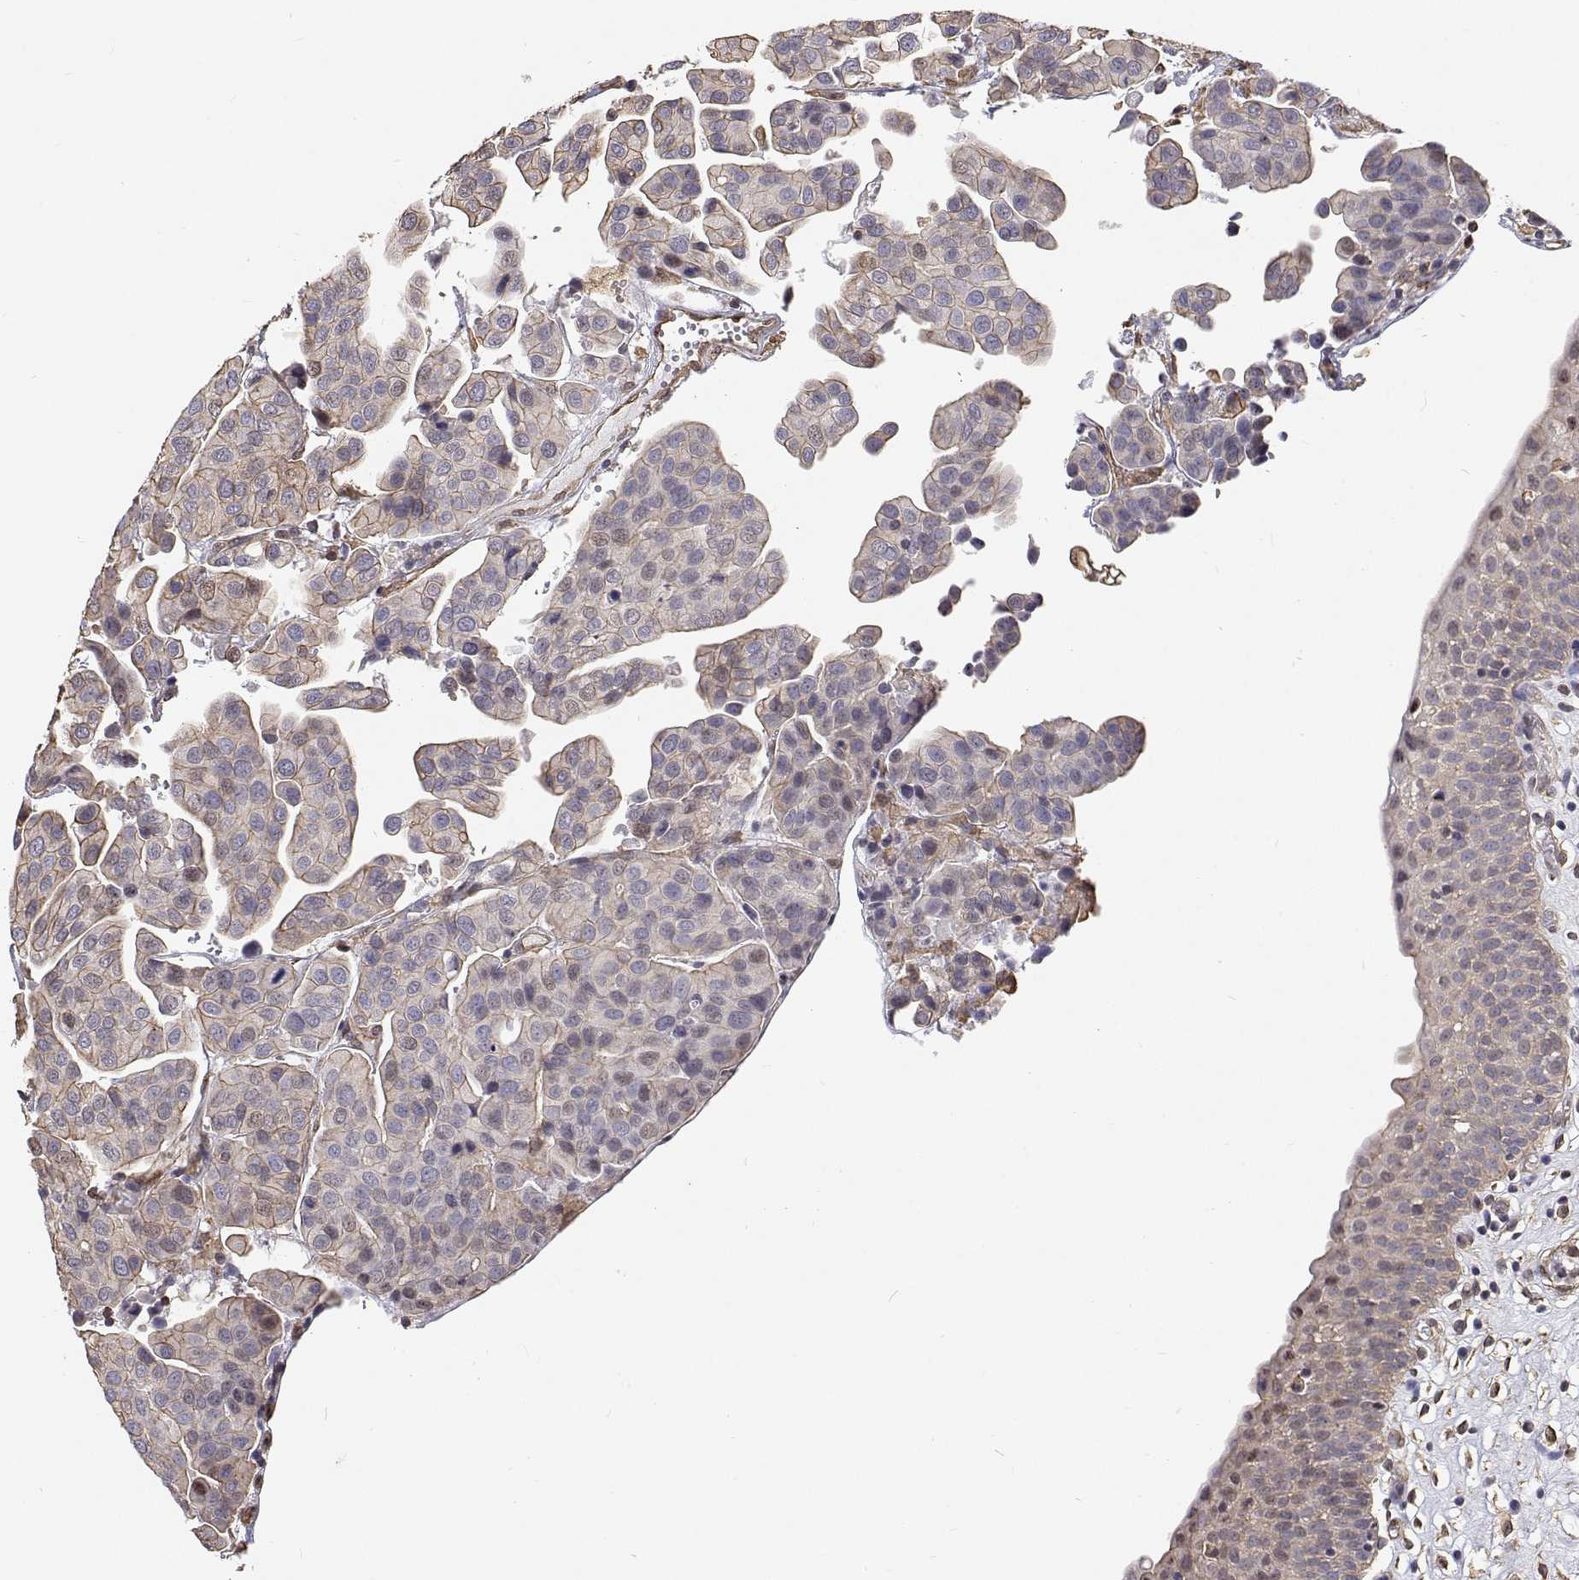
{"staining": {"intensity": "negative", "quantity": "none", "location": "none"}, "tissue": "renal cancer", "cell_type": "Tumor cells", "image_type": "cancer", "snomed": [{"axis": "morphology", "description": "Adenocarcinoma, NOS"}, {"axis": "topography", "description": "Urinary bladder"}], "caption": "This is an immunohistochemistry (IHC) histopathology image of human renal adenocarcinoma. There is no expression in tumor cells.", "gene": "GSDMA", "patient": {"sex": "male", "age": 61}}